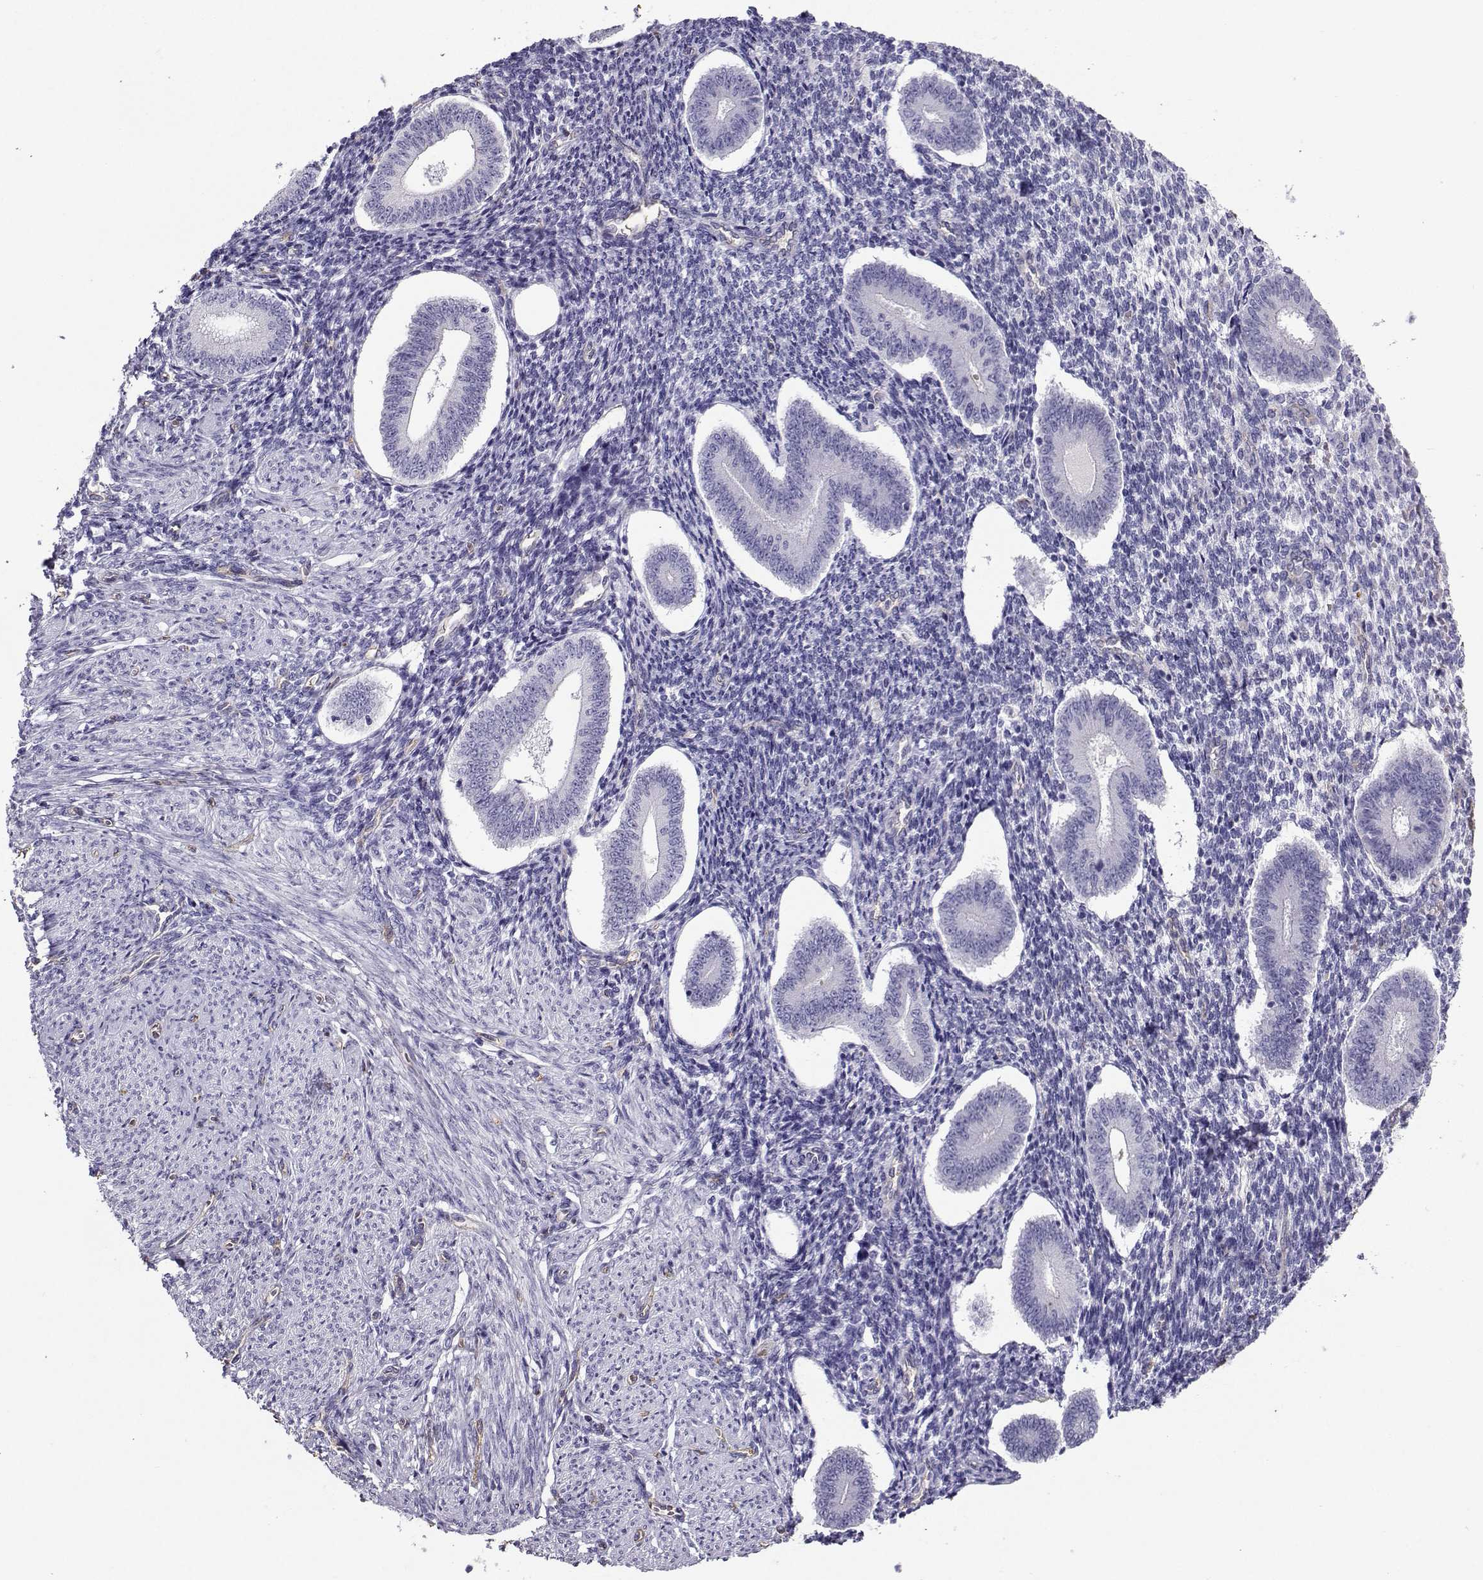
{"staining": {"intensity": "negative", "quantity": "none", "location": "none"}, "tissue": "endometrium", "cell_type": "Cells in endometrial stroma", "image_type": "normal", "snomed": [{"axis": "morphology", "description": "Normal tissue, NOS"}, {"axis": "topography", "description": "Endometrium"}], "caption": "High magnification brightfield microscopy of unremarkable endometrium stained with DAB (3,3'-diaminobenzidine) (brown) and counterstained with hematoxylin (blue): cells in endometrial stroma show no significant expression. (Brightfield microscopy of DAB (3,3'-diaminobenzidine) IHC at high magnification).", "gene": "CLUL1", "patient": {"sex": "female", "age": 40}}